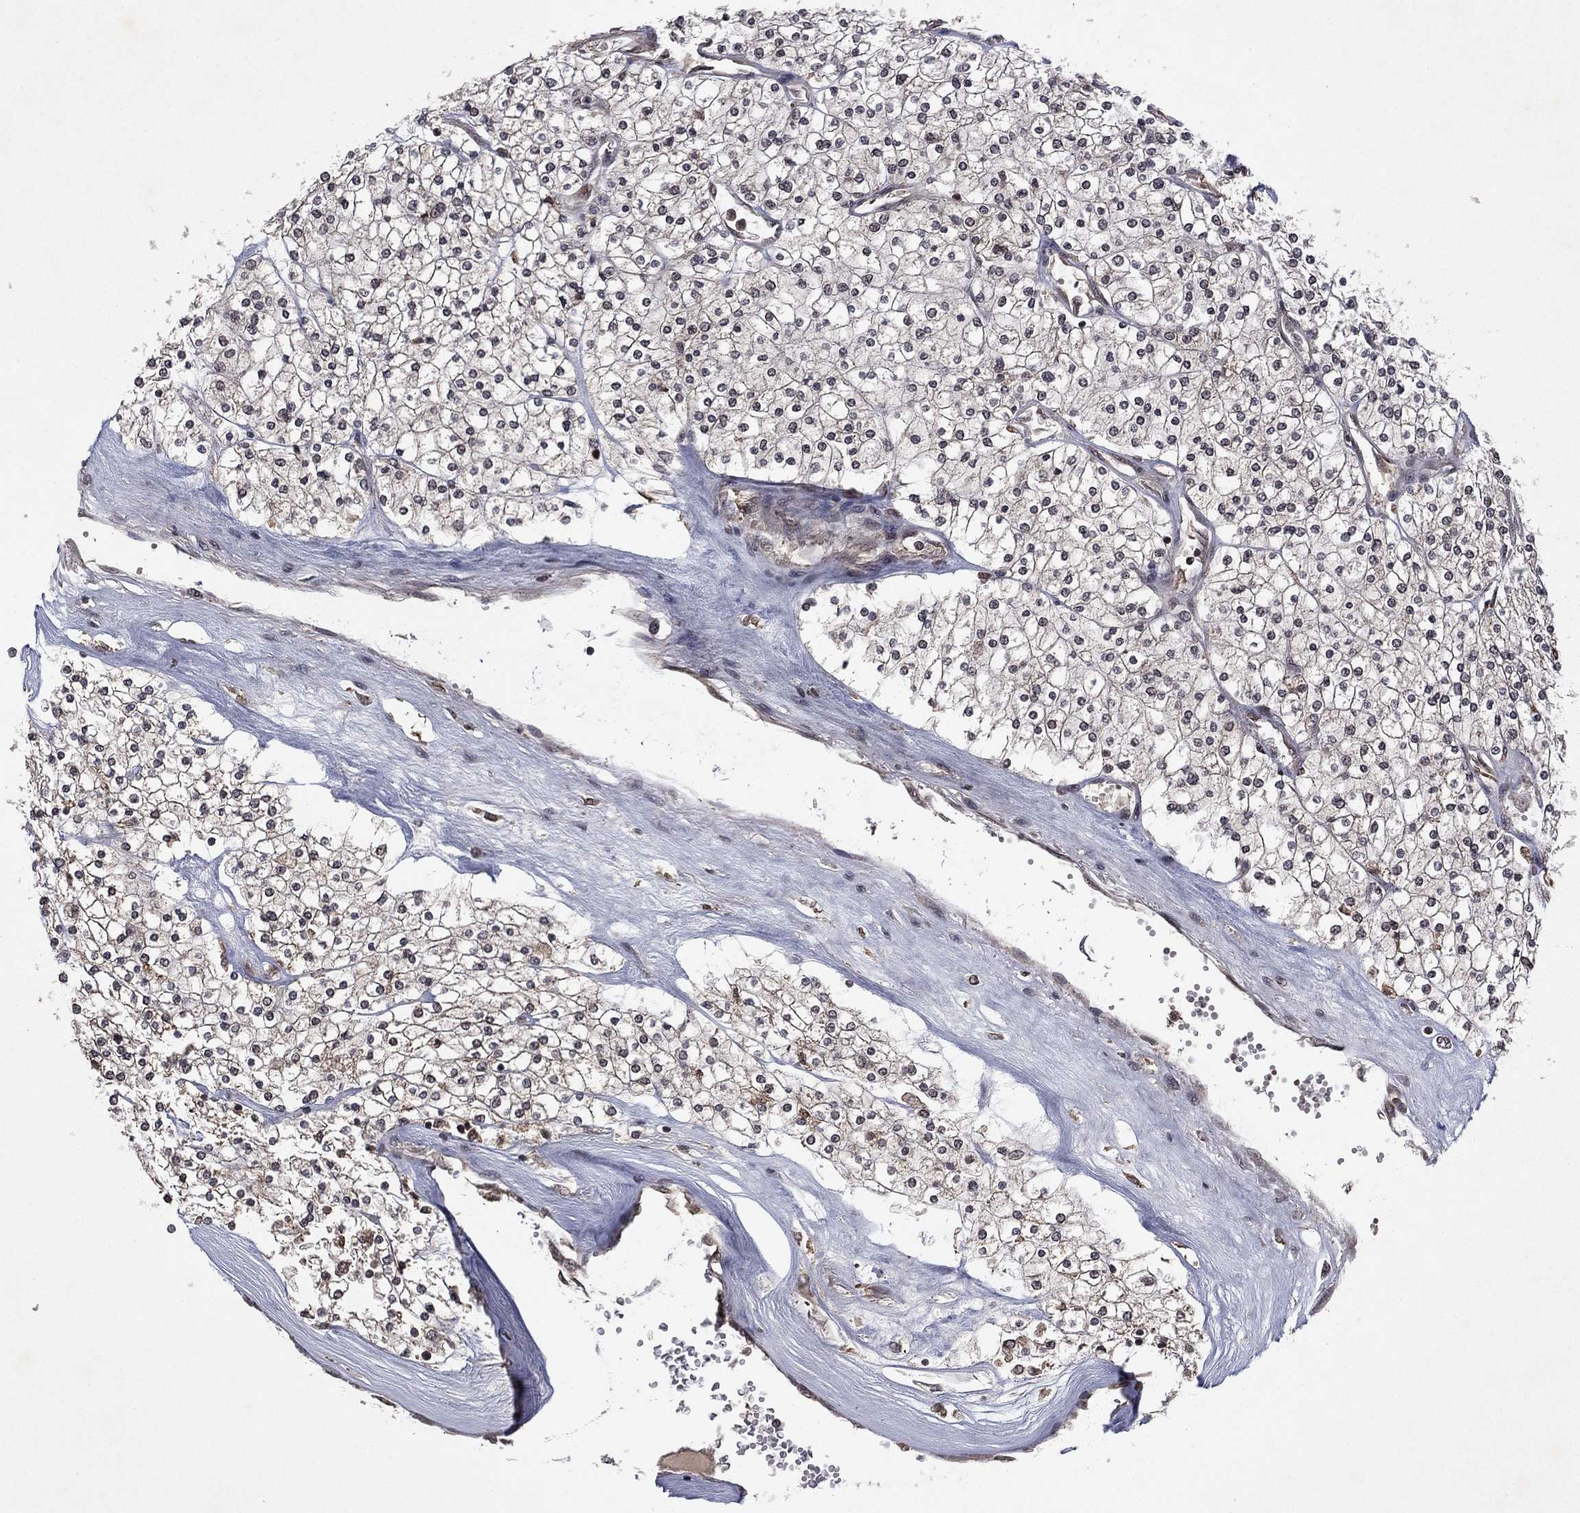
{"staining": {"intensity": "weak", "quantity": "<25%", "location": "cytoplasmic/membranous"}, "tissue": "renal cancer", "cell_type": "Tumor cells", "image_type": "cancer", "snomed": [{"axis": "morphology", "description": "Adenocarcinoma, NOS"}, {"axis": "topography", "description": "Kidney"}], "caption": "Tumor cells show no significant expression in renal cancer (adenocarcinoma).", "gene": "ATG4B", "patient": {"sex": "male", "age": 80}}